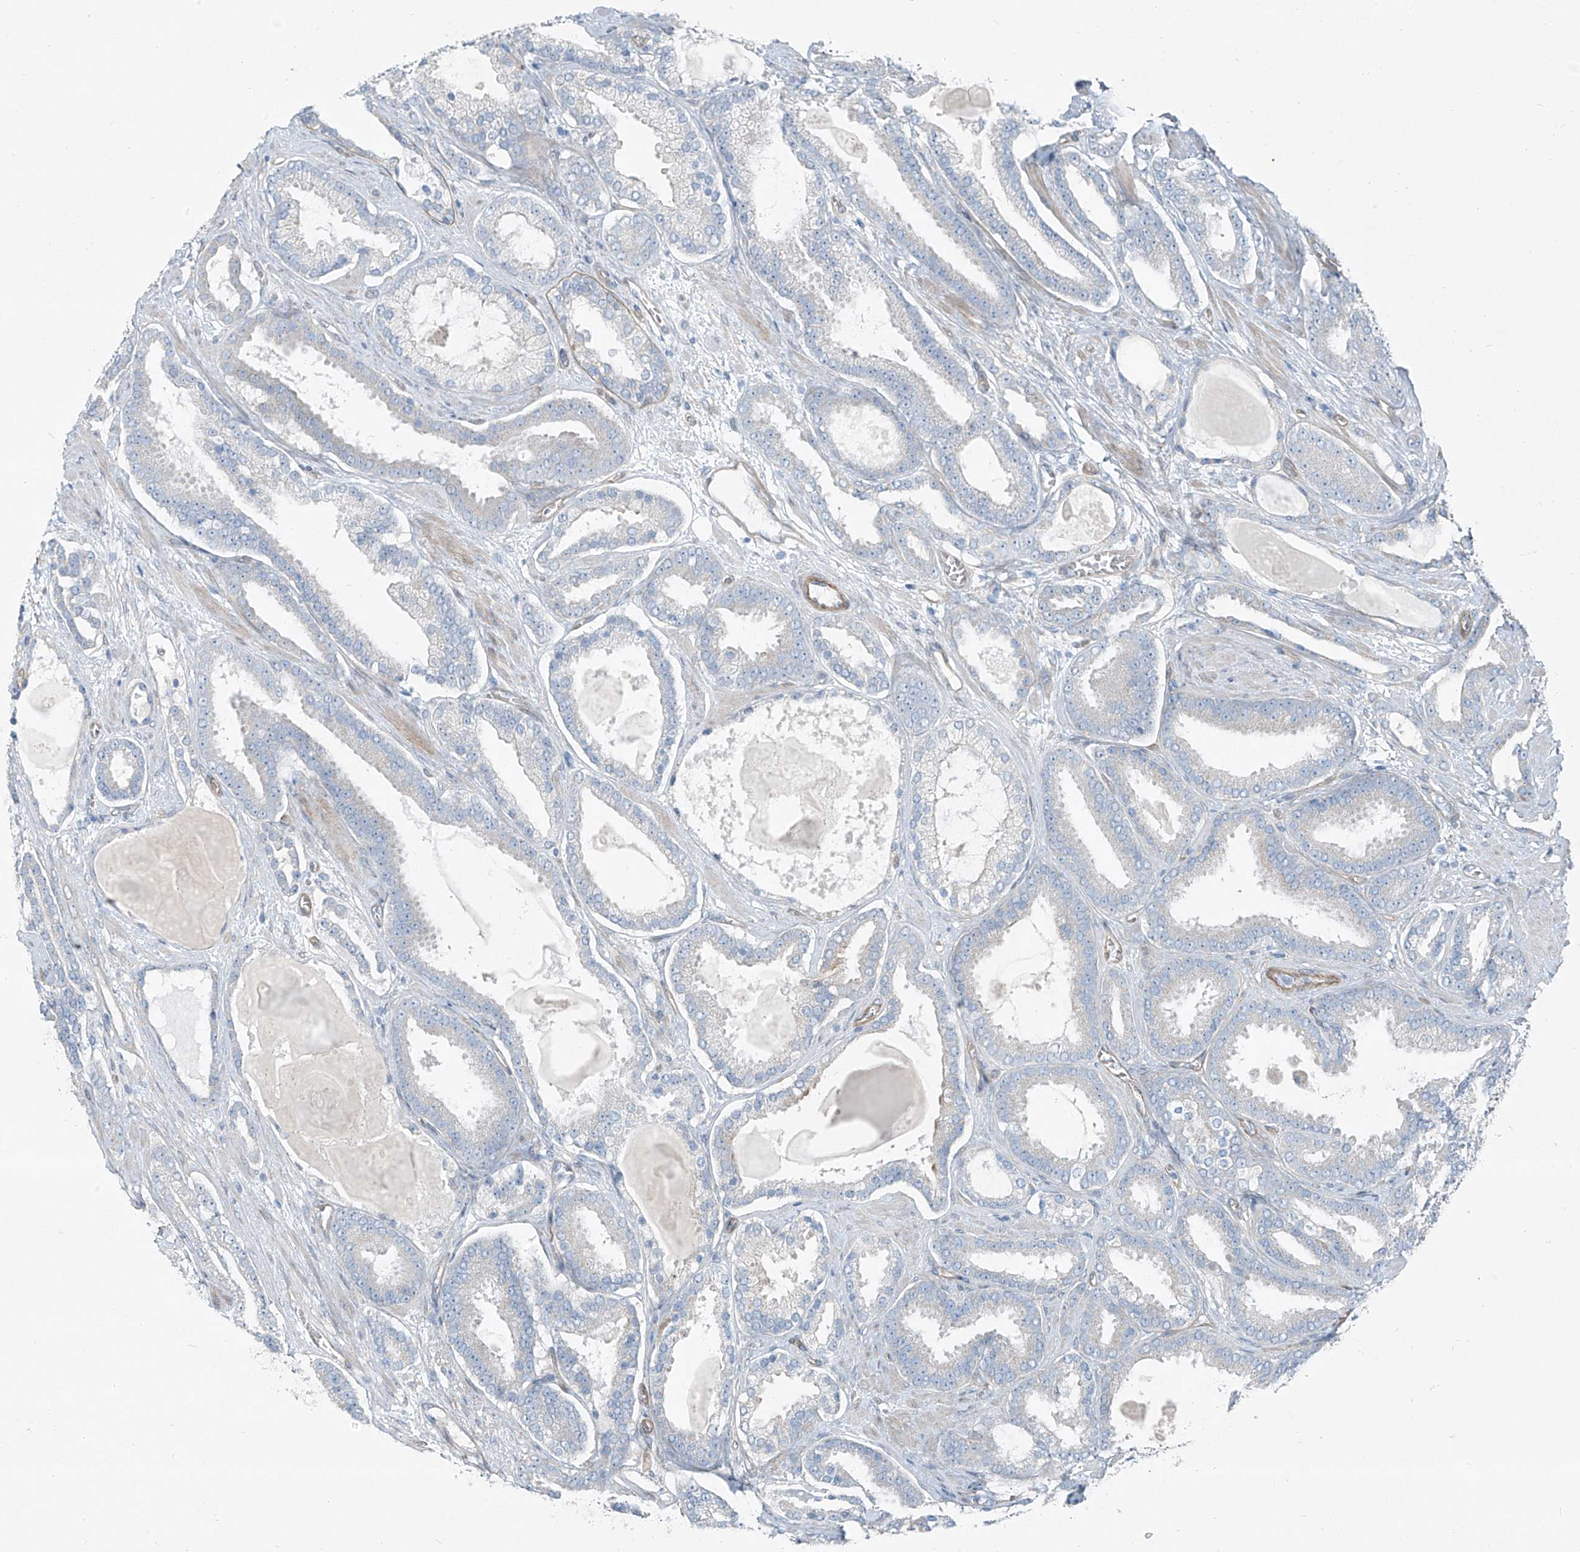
{"staining": {"intensity": "negative", "quantity": "none", "location": "none"}, "tissue": "prostate cancer", "cell_type": "Tumor cells", "image_type": "cancer", "snomed": [{"axis": "morphology", "description": "Adenocarcinoma, High grade"}, {"axis": "topography", "description": "Prostate"}], "caption": "This is an immunohistochemistry (IHC) photomicrograph of human high-grade adenocarcinoma (prostate). There is no staining in tumor cells.", "gene": "TNS2", "patient": {"sex": "male", "age": 60}}